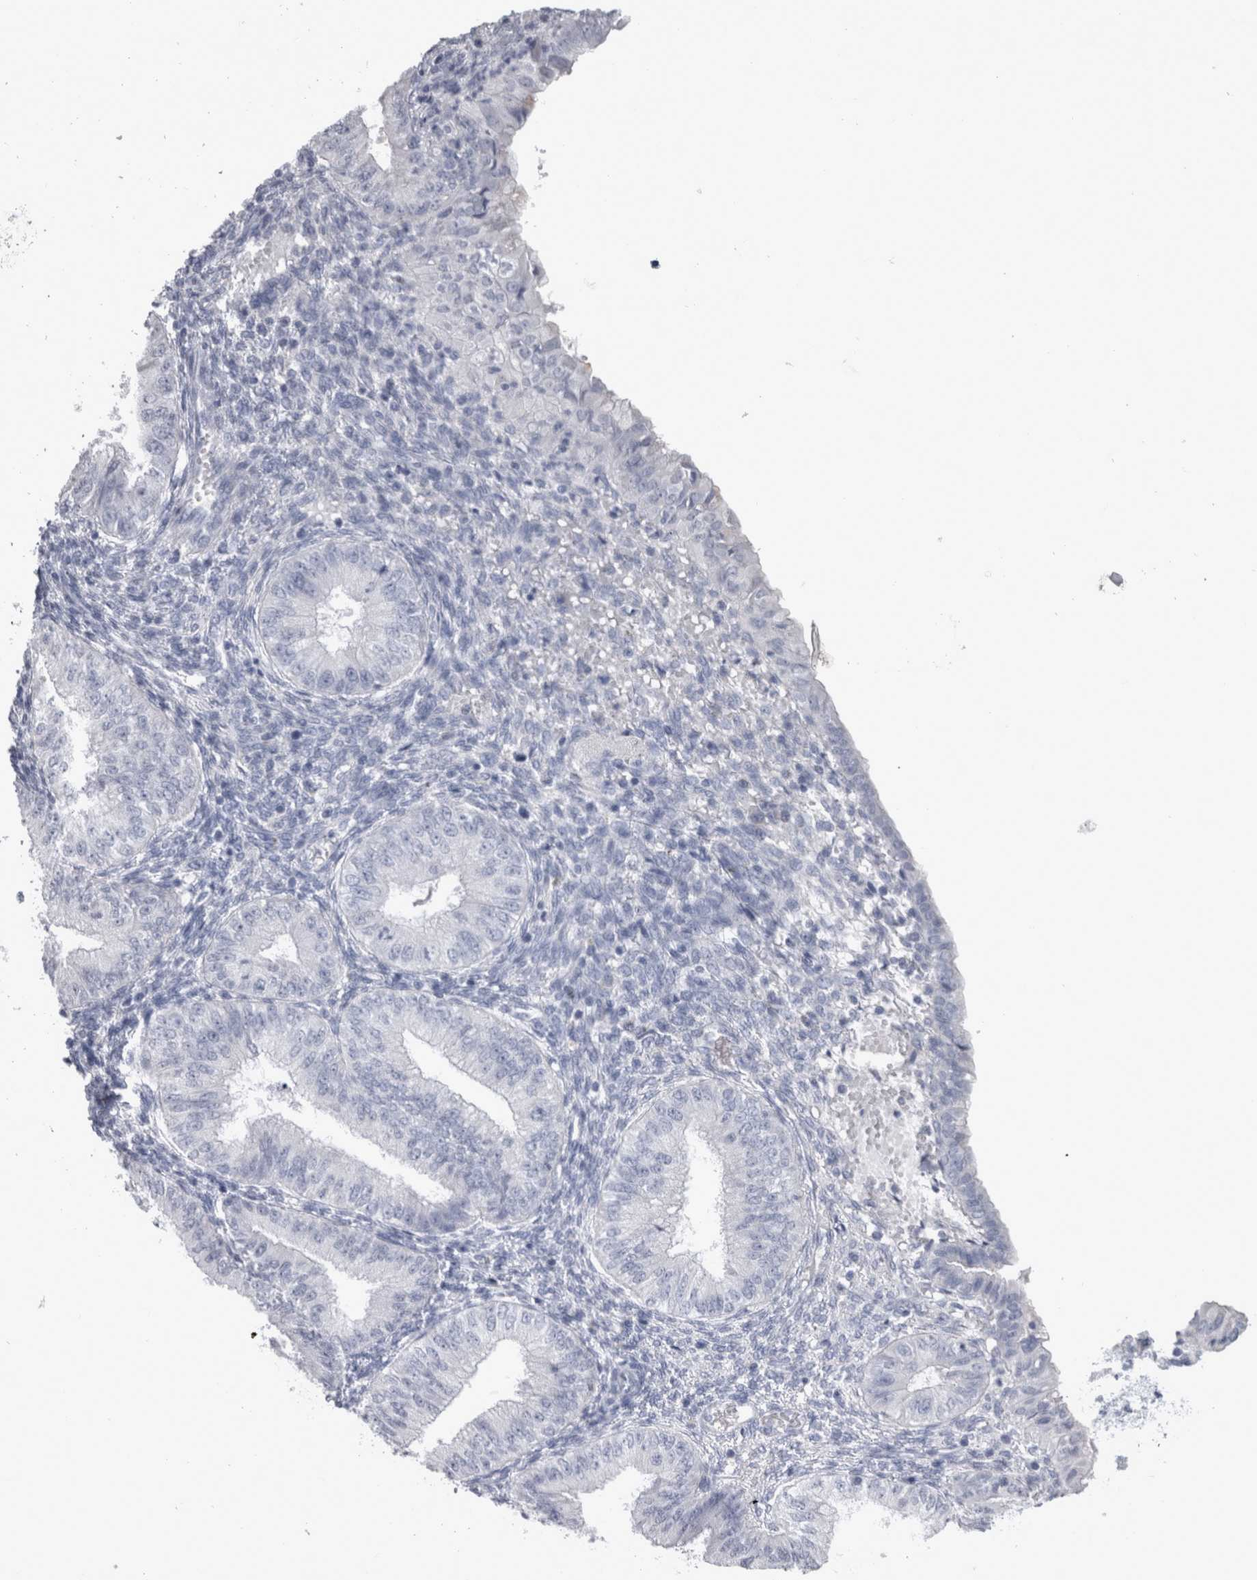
{"staining": {"intensity": "negative", "quantity": "none", "location": "none"}, "tissue": "endometrial cancer", "cell_type": "Tumor cells", "image_type": "cancer", "snomed": [{"axis": "morphology", "description": "Normal tissue, NOS"}, {"axis": "morphology", "description": "Adenocarcinoma, NOS"}, {"axis": "topography", "description": "Endometrium"}], "caption": "This is an immunohistochemistry micrograph of adenocarcinoma (endometrial). There is no positivity in tumor cells.", "gene": "MSMB", "patient": {"sex": "female", "age": 53}}